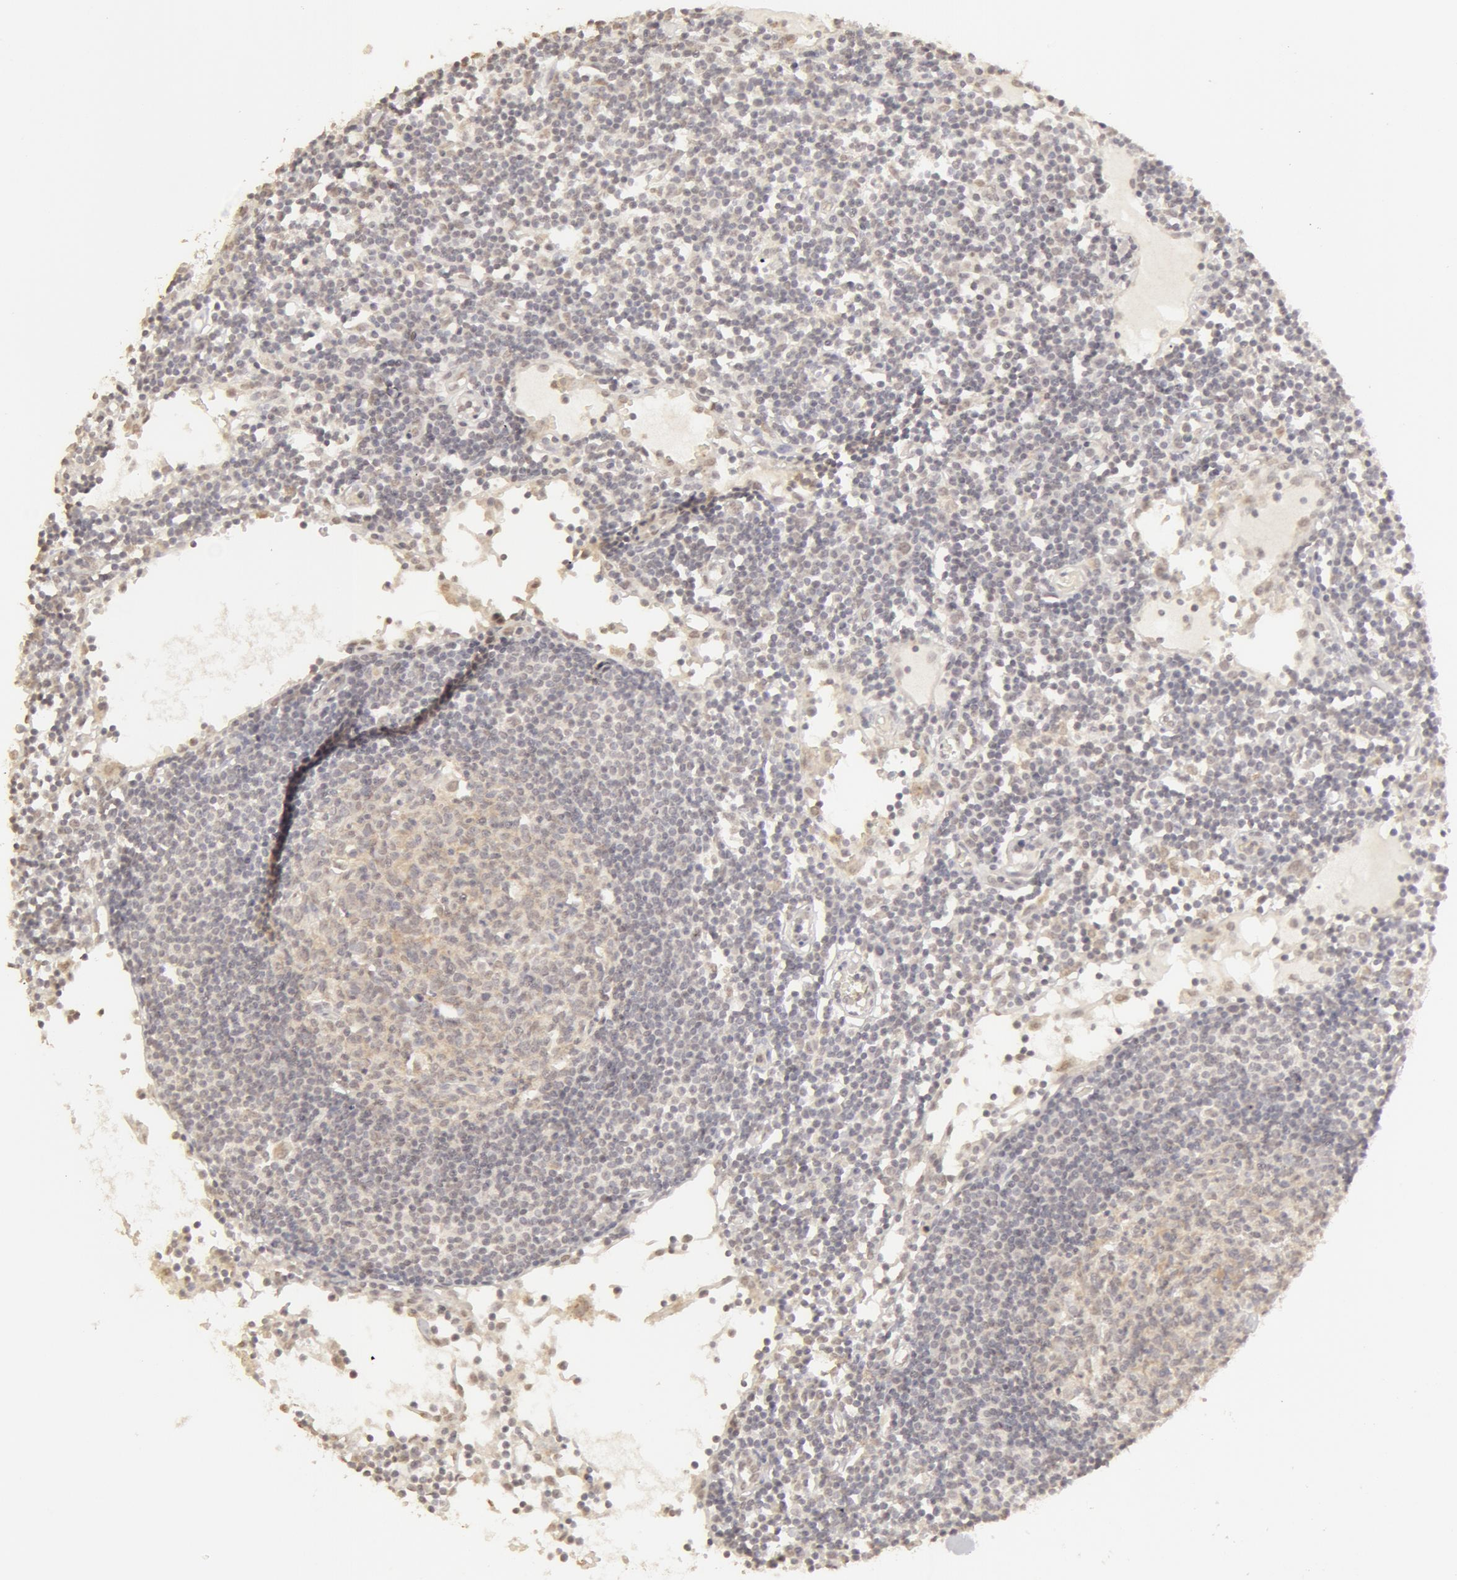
{"staining": {"intensity": "negative", "quantity": "none", "location": "none"}, "tissue": "lymph node", "cell_type": "Germinal center cells", "image_type": "normal", "snomed": [{"axis": "morphology", "description": "Normal tissue, NOS"}, {"axis": "topography", "description": "Lymph node"}], "caption": "The image displays no significant expression in germinal center cells of lymph node.", "gene": "ADAM10", "patient": {"sex": "female", "age": 55}}